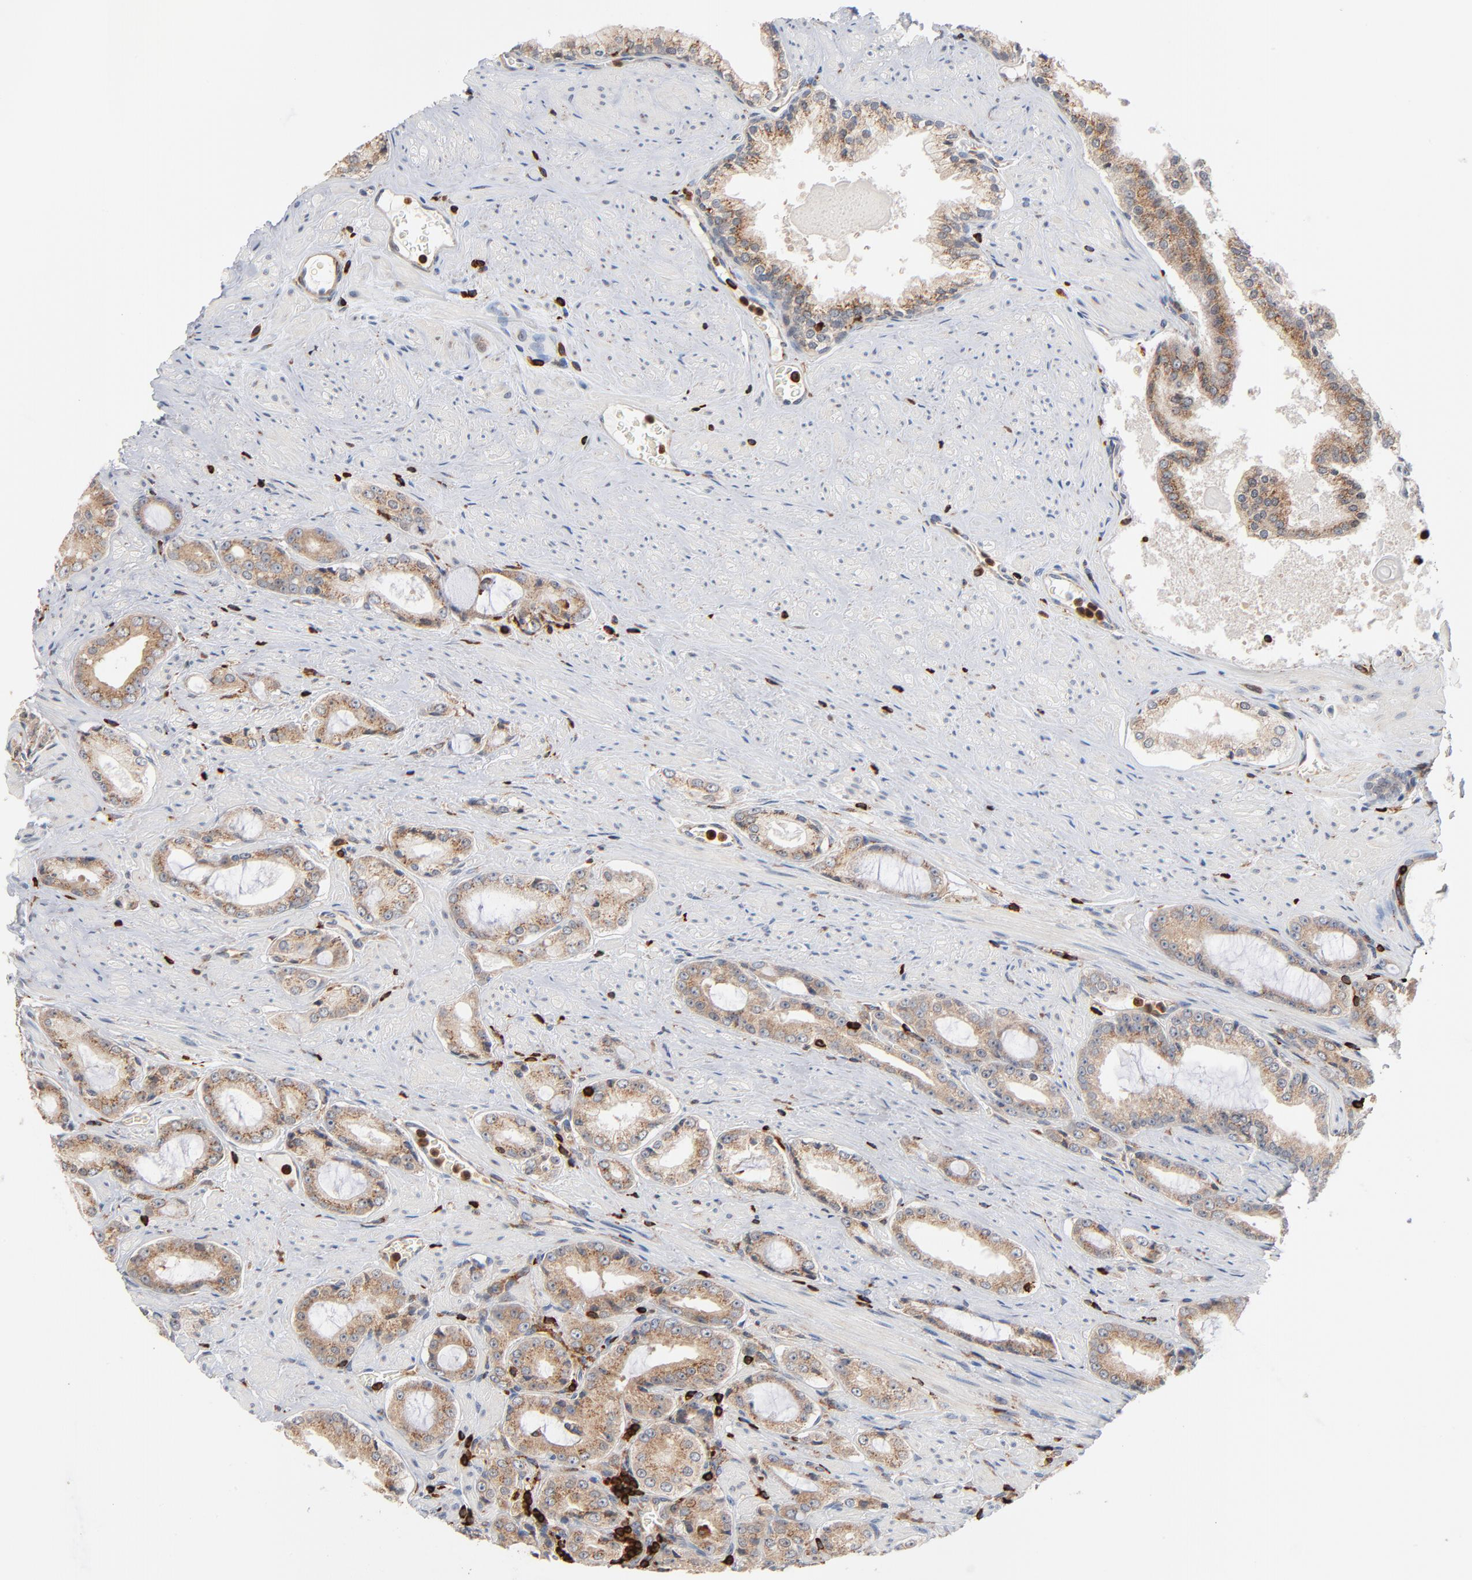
{"staining": {"intensity": "weak", "quantity": ">75%", "location": "cytoplasmic/membranous"}, "tissue": "prostate cancer", "cell_type": "Tumor cells", "image_type": "cancer", "snomed": [{"axis": "morphology", "description": "Adenocarcinoma, Medium grade"}, {"axis": "topography", "description": "Prostate"}], "caption": "IHC of human prostate medium-grade adenocarcinoma demonstrates low levels of weak cytoplasmic/membranous expression in about >75% of tumor cells.", "gene": "SH3KBP1", "patient": {"sex": "male", "age": 60}}